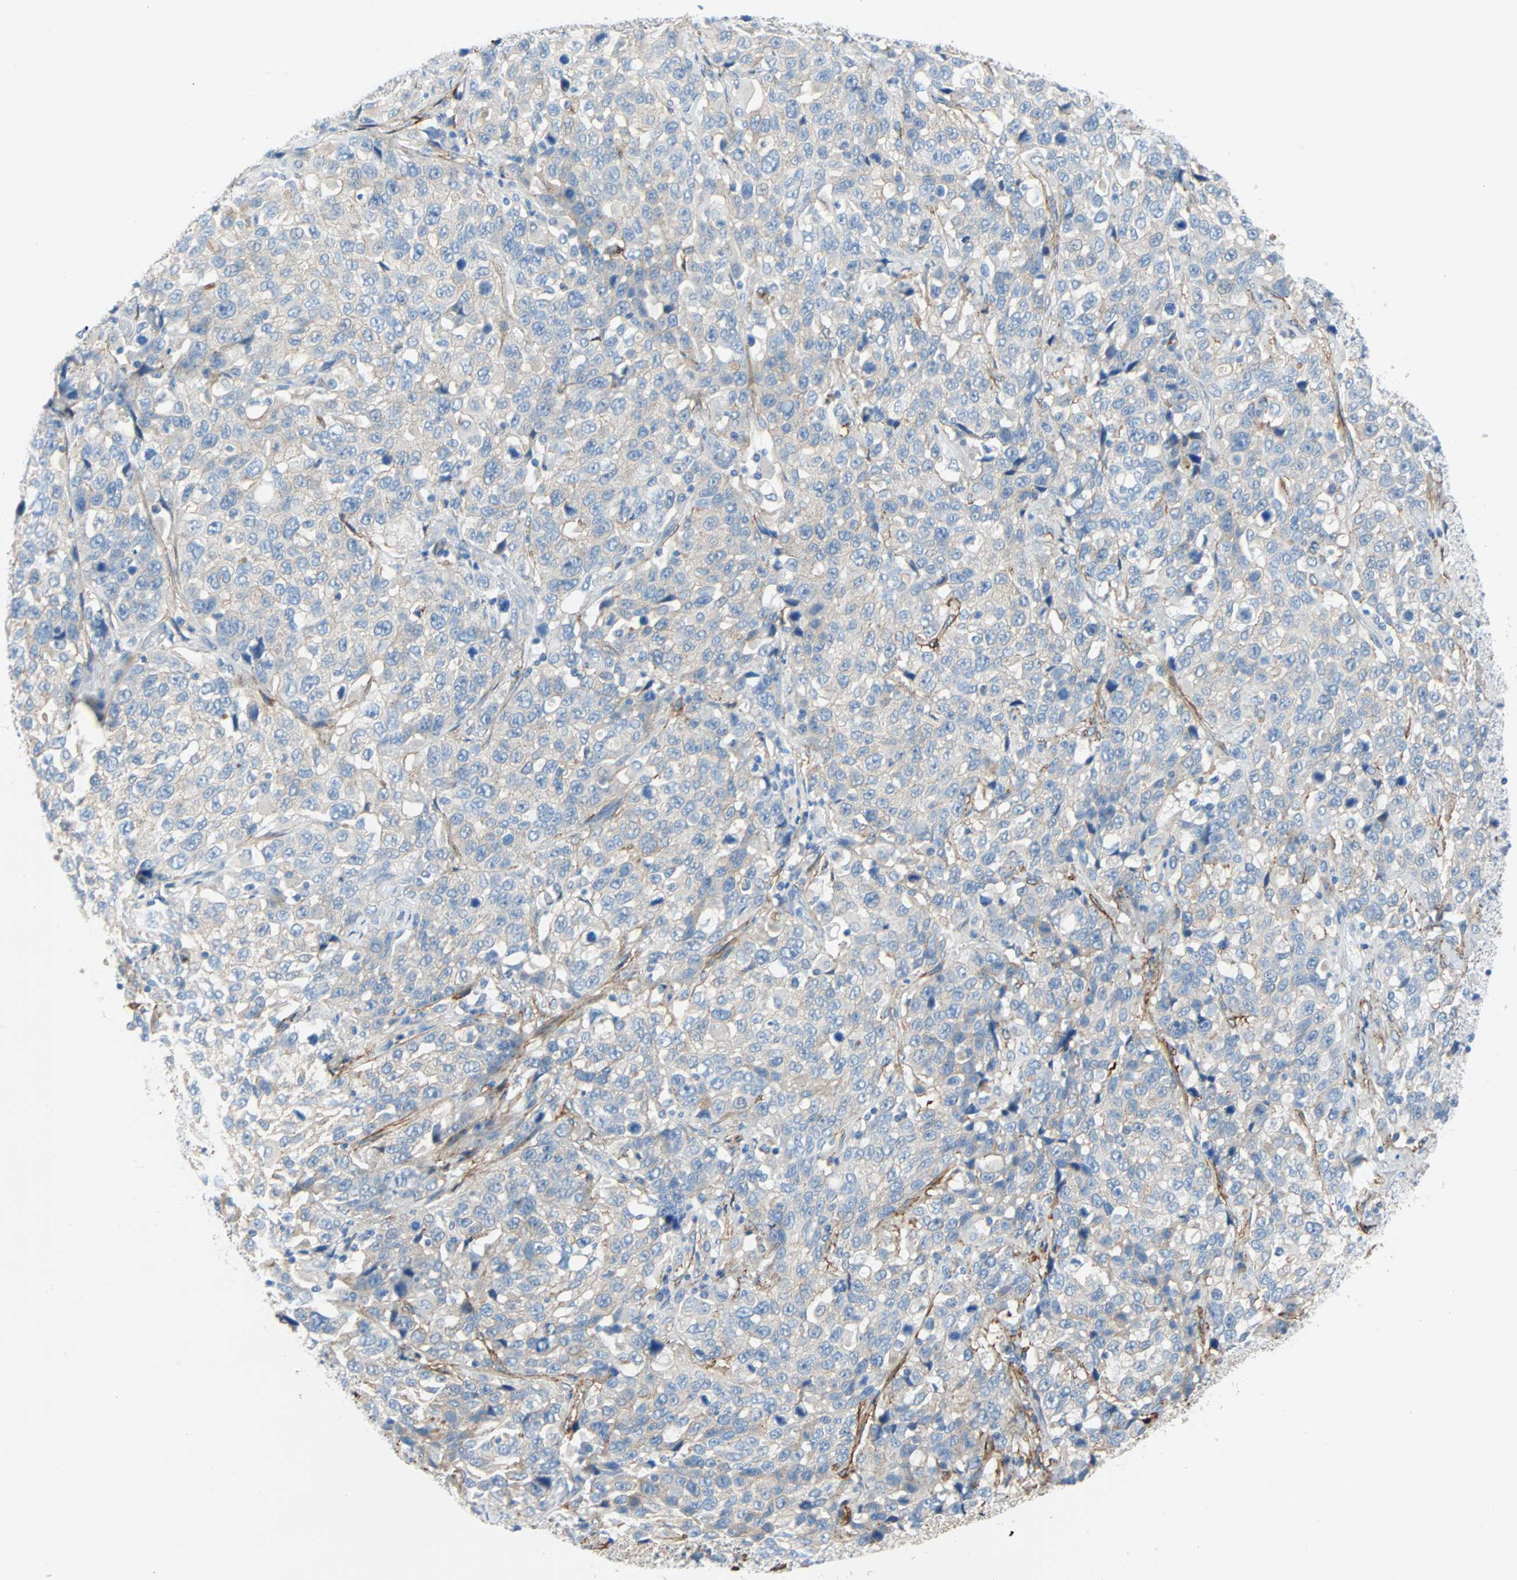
{"staining": {"intensity": "weak", "quantity": "25%-75%", "location": "cytoplasmic/membranous"}, "tissue": "stomach cancer", "cell_type": "Tumor cells", "image_type": "cancer", "snomed": [{"axis": "morphology", "description": "Normal tissue, NOS"}, {"axis": "morphology", "description": "Adenocarcinoma, NOS"}, {"axis": "topography", "description": "Stomach"}], "caption": "Brown immunohistochemical staining in stomach cancer demonstrates weak cytoplasmic/membranous positivity in about 25%-75% of tumor cells. (IHC, brightfield microscopy, high magnification).", "gene": "PDPN", "patient": {"sex": "male", "age": 48}}